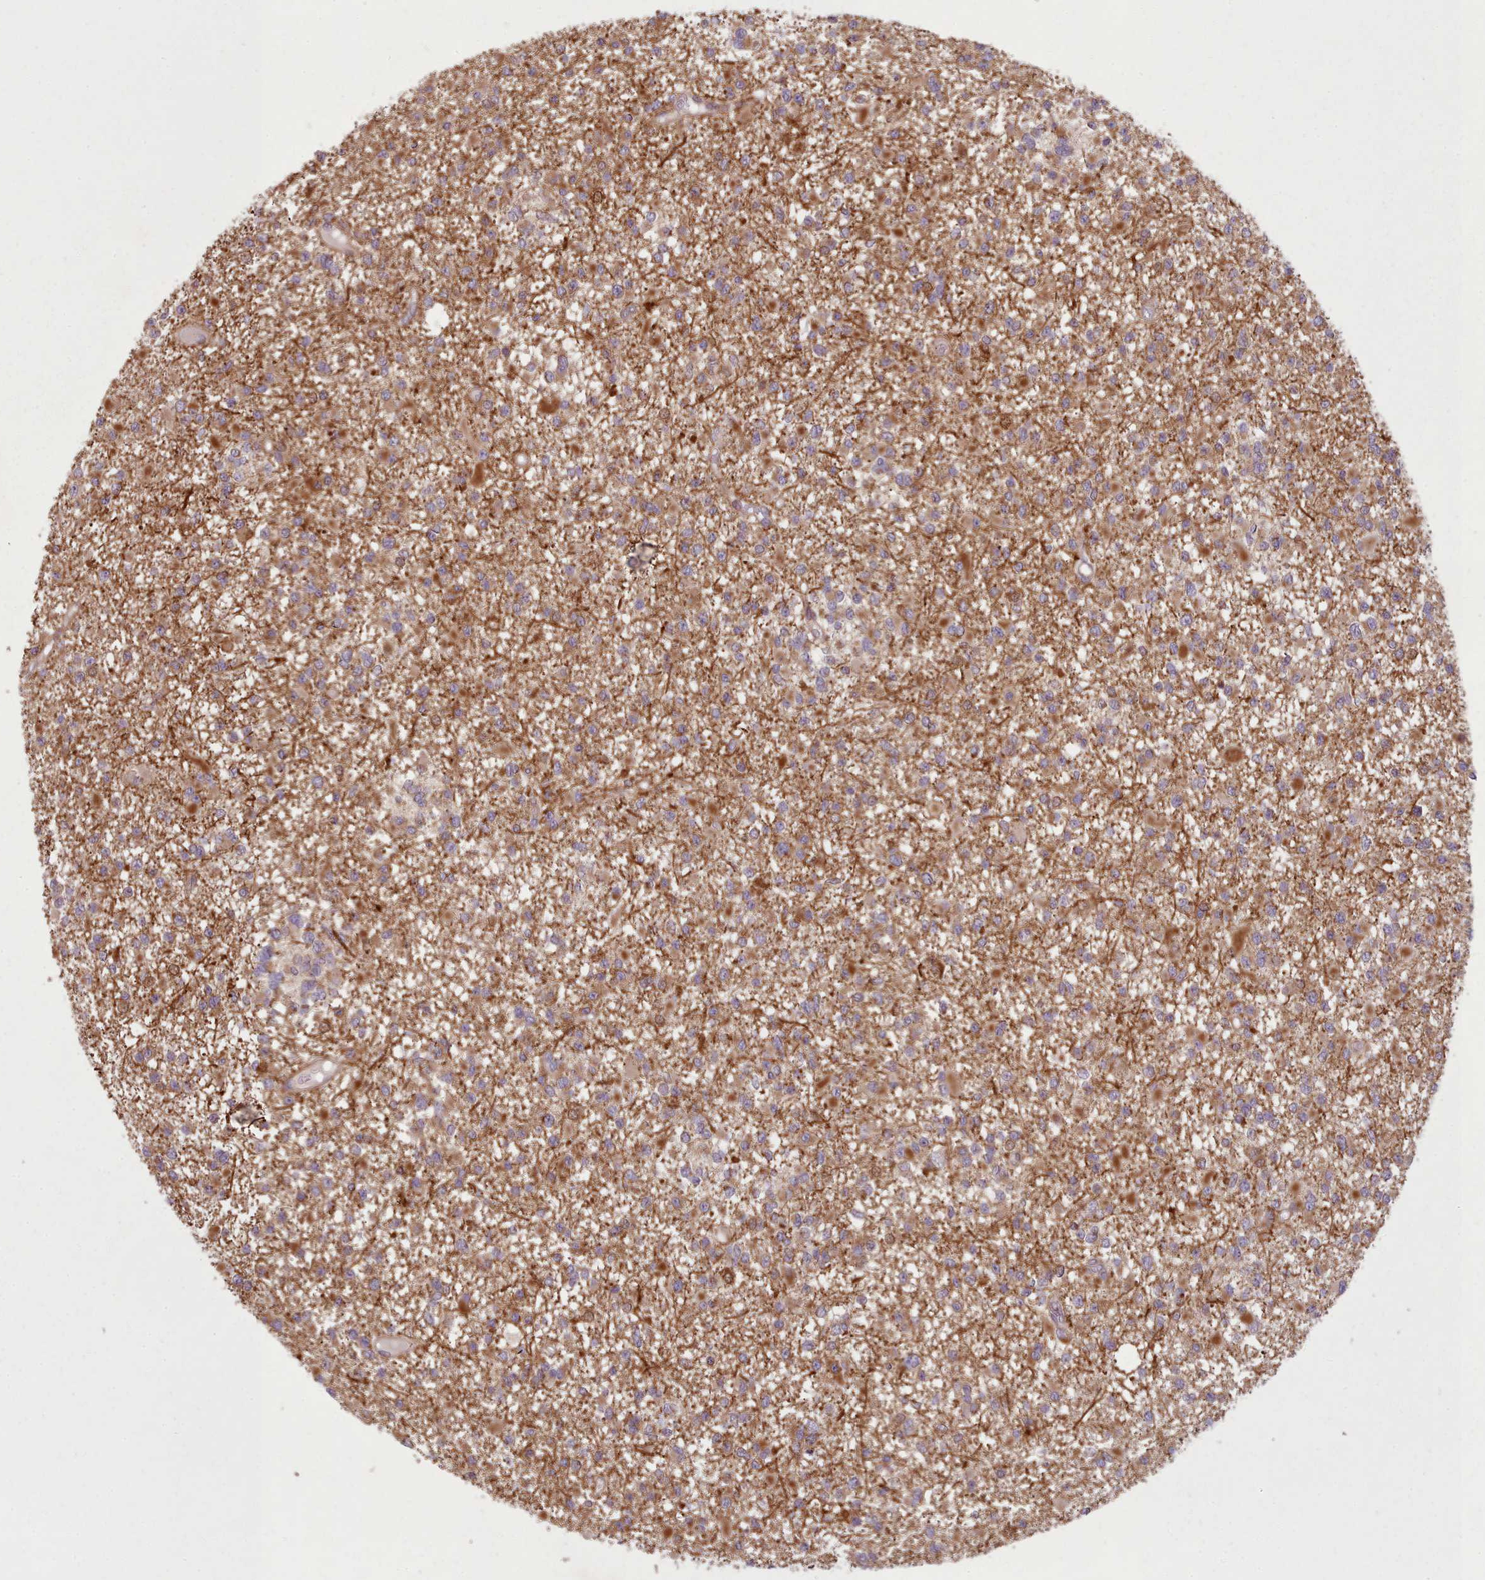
{"staining": {"intensity": "moderate", "quantity": "25%-75%", "location": "cytoplasmic/membranous"}, "tissue": "glioma", "cell_type": "Tumor cells", "image_type": "cancer", "snomed": [{"axis": "morphology", "description": "Glioma, malignant, Low grade"}, {"axis": "topography", "description": "Brain"}], "caption": "Malignant glioma (low-grade) stained with immunohistochemistry displays moderate cytoplasmic/membranous staining in approximately 25%-75% of tumor cells. The protein of interest is shown in brown color, while the nuclei are stained blue.", "gene": "NLRP7", "patient": {"sex": "female", "age": 22}}